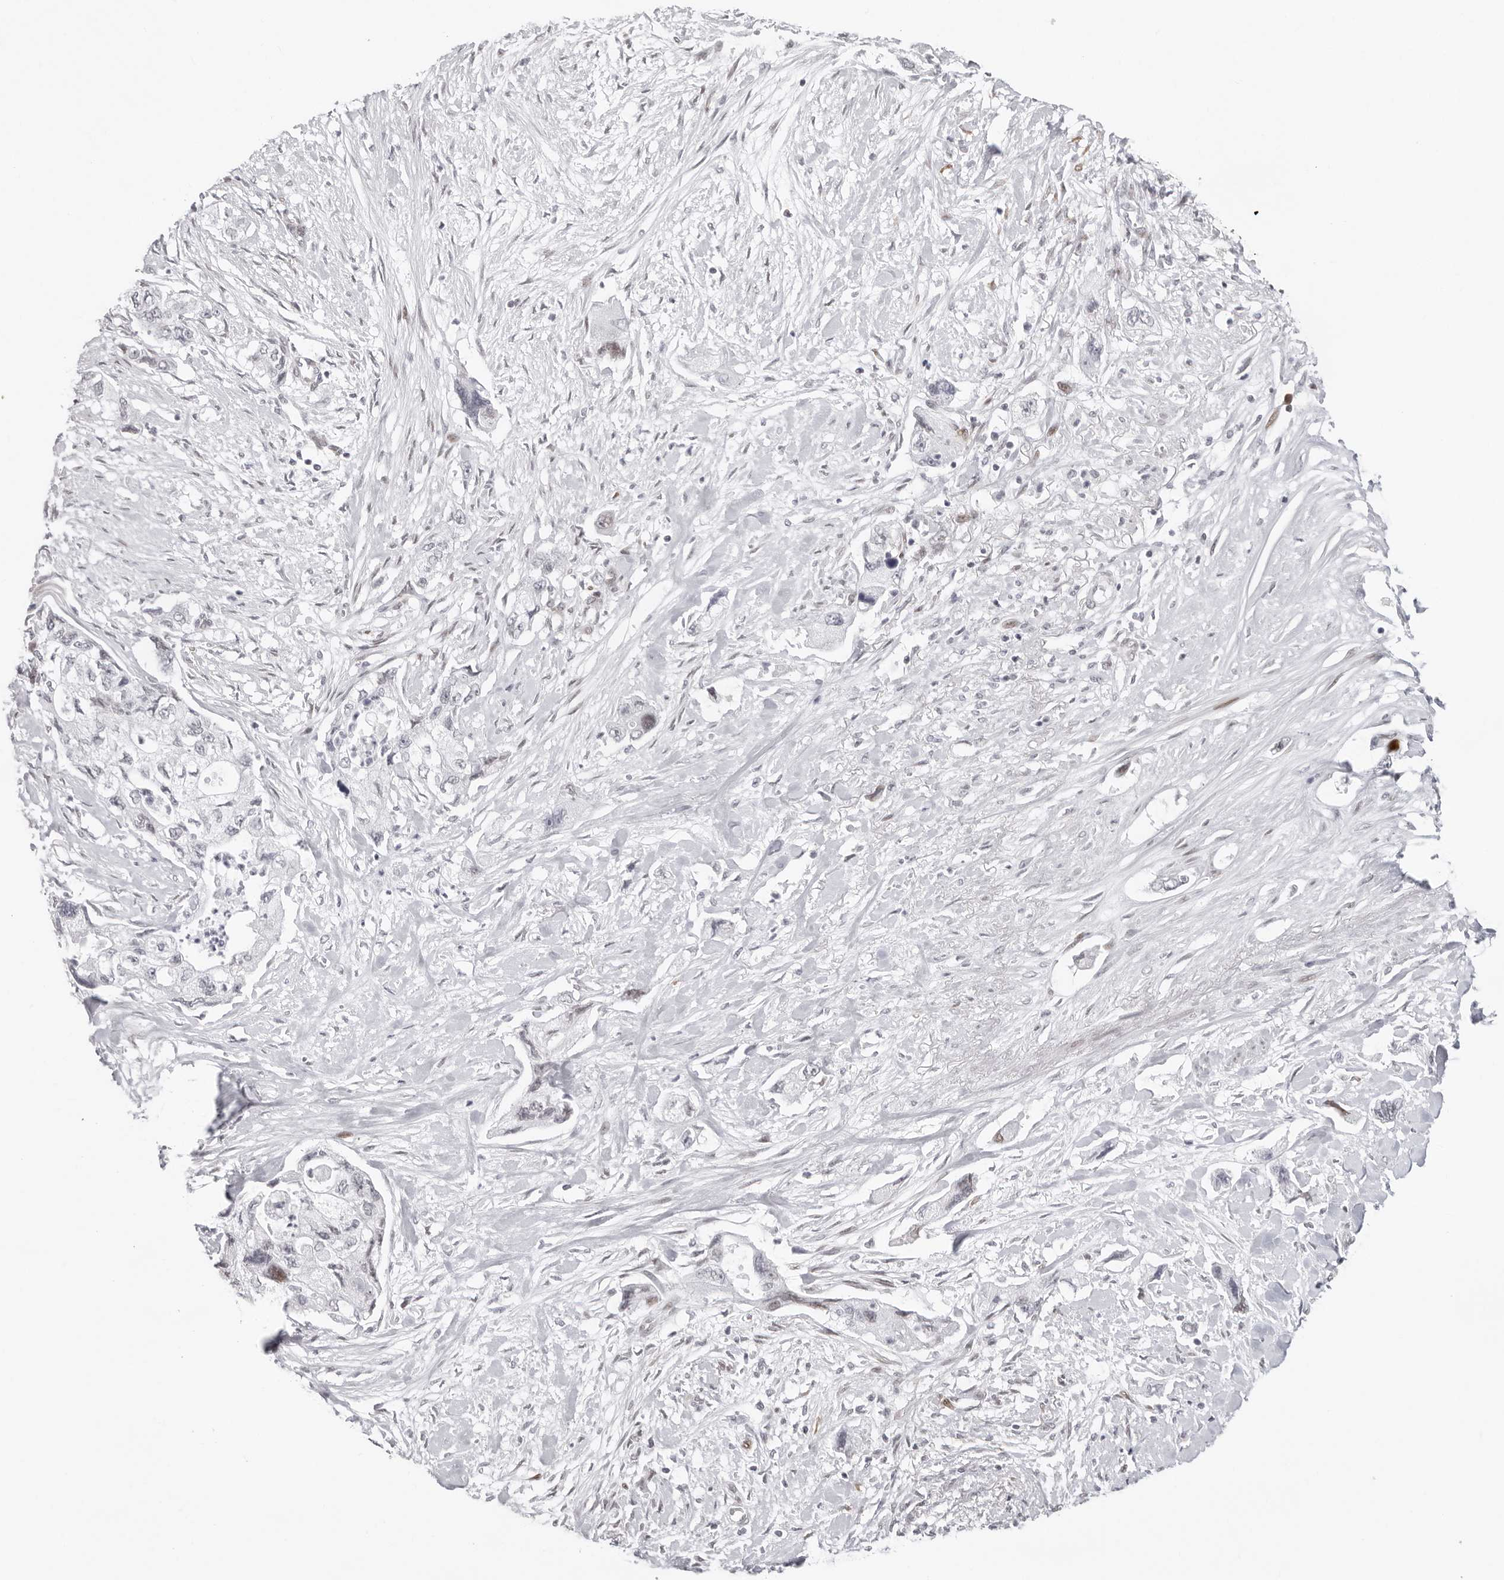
{"staining": {"intensity": "negative", "quantity": "none", "location": "none"}, "tissue": "pancreatic cancer", "cell_type": "Tumor cells", "image_type": "cancer", "snomed": [{"axis": "morphology", "description": "Adenocarcinoma, NOS"}, {"axis": "topography", "description": "Pancreas"}], "caption": "There is no significant positivity in tumor cells of pancreatic cancer.", "gene": "NTPCR", "patient": {"sex": "female", "age": 73}}